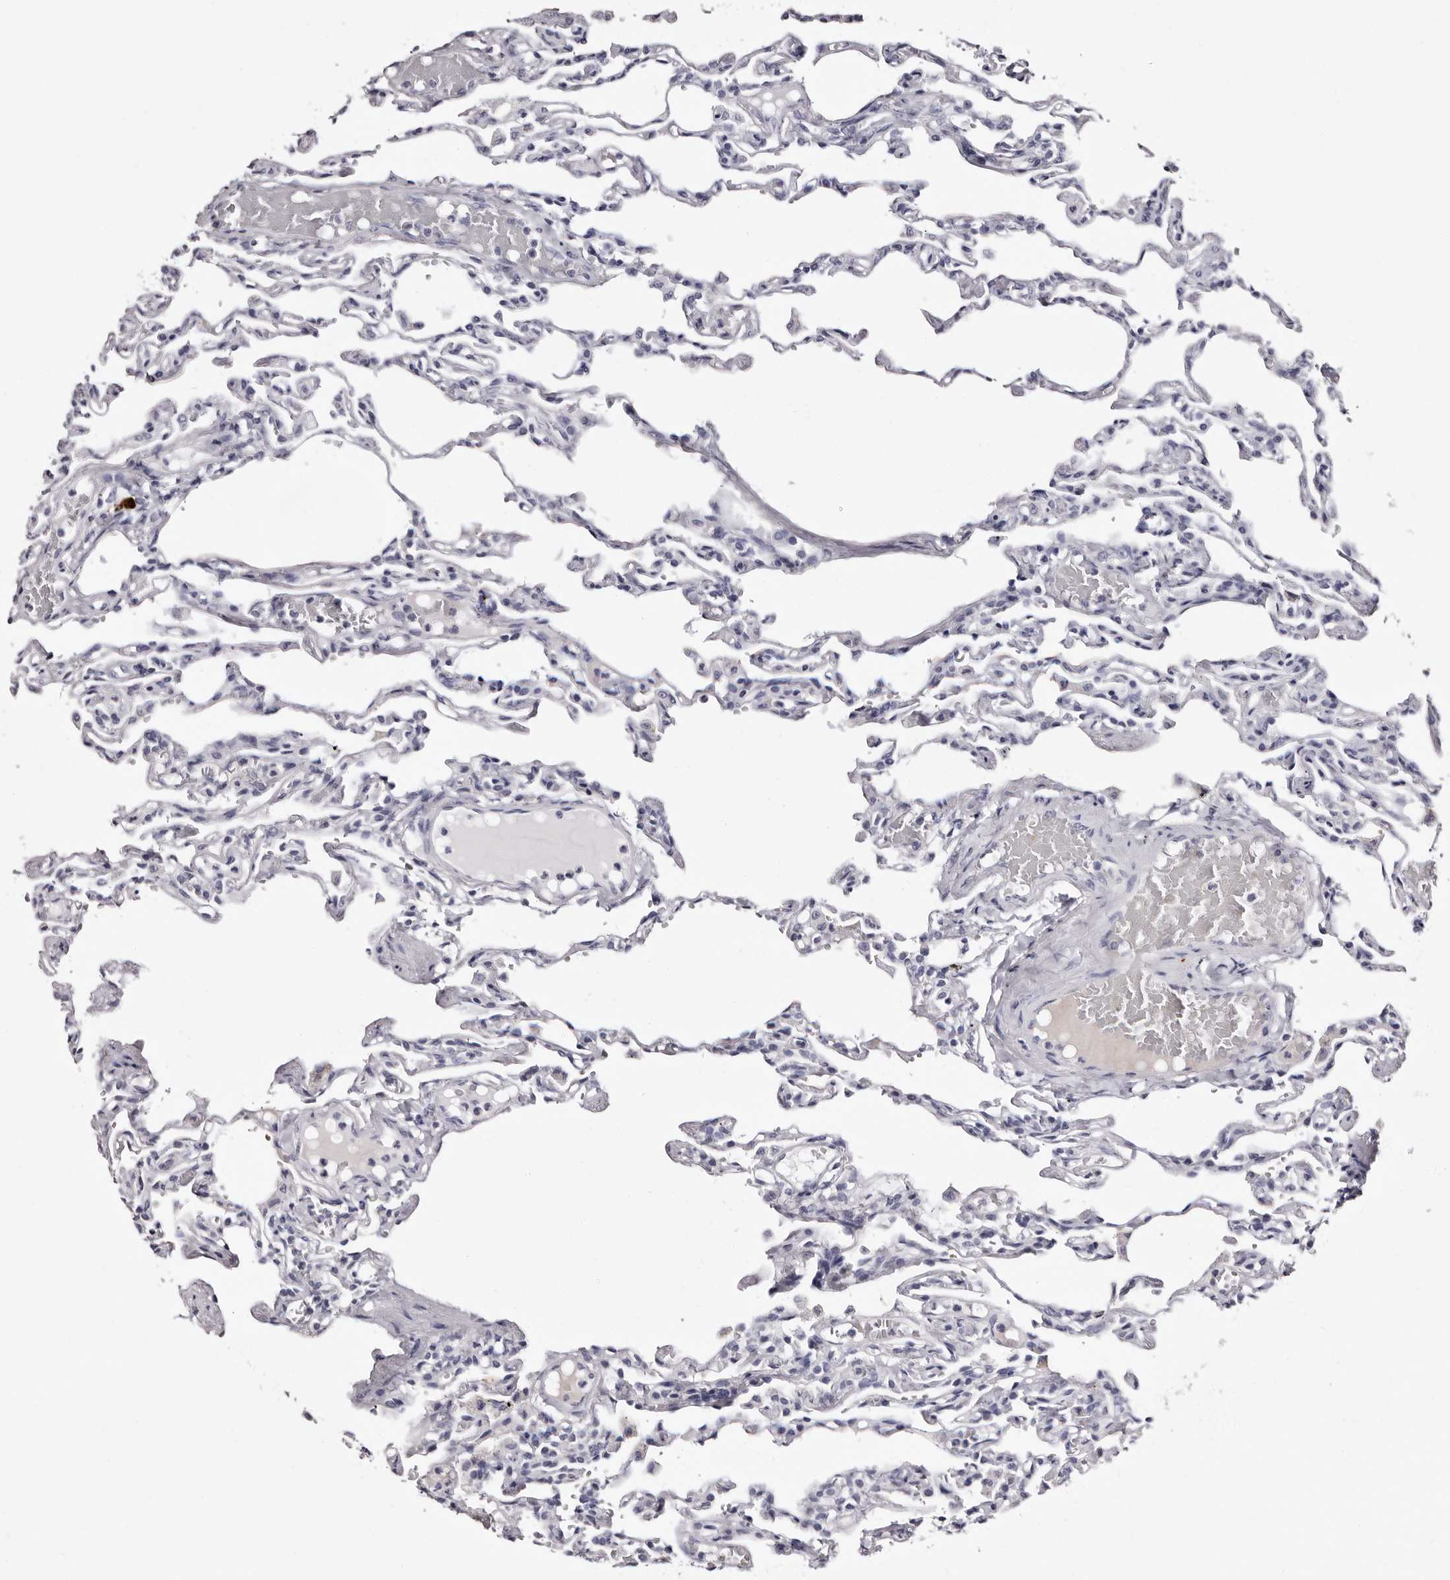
{"staining": {"intensity": "negative", "quantity": "none", "location": "none"}, "tissue": "lung", "cell_type": "Alveolar cells", "image_type": "normal", "snomed": [{"axis": "morphology", "description": "Normal tissue, NOS"}, {"axis": "topography", "description": "Lung"}], "caption": "High magnification brightfield microscopy of normal lung stained with DAB (brown) and counterstained with hematoxylin (blue): alveolar cells show no significant expression.", "gene": "BPGM", "patient": {"sex": "male", "age": 21}}